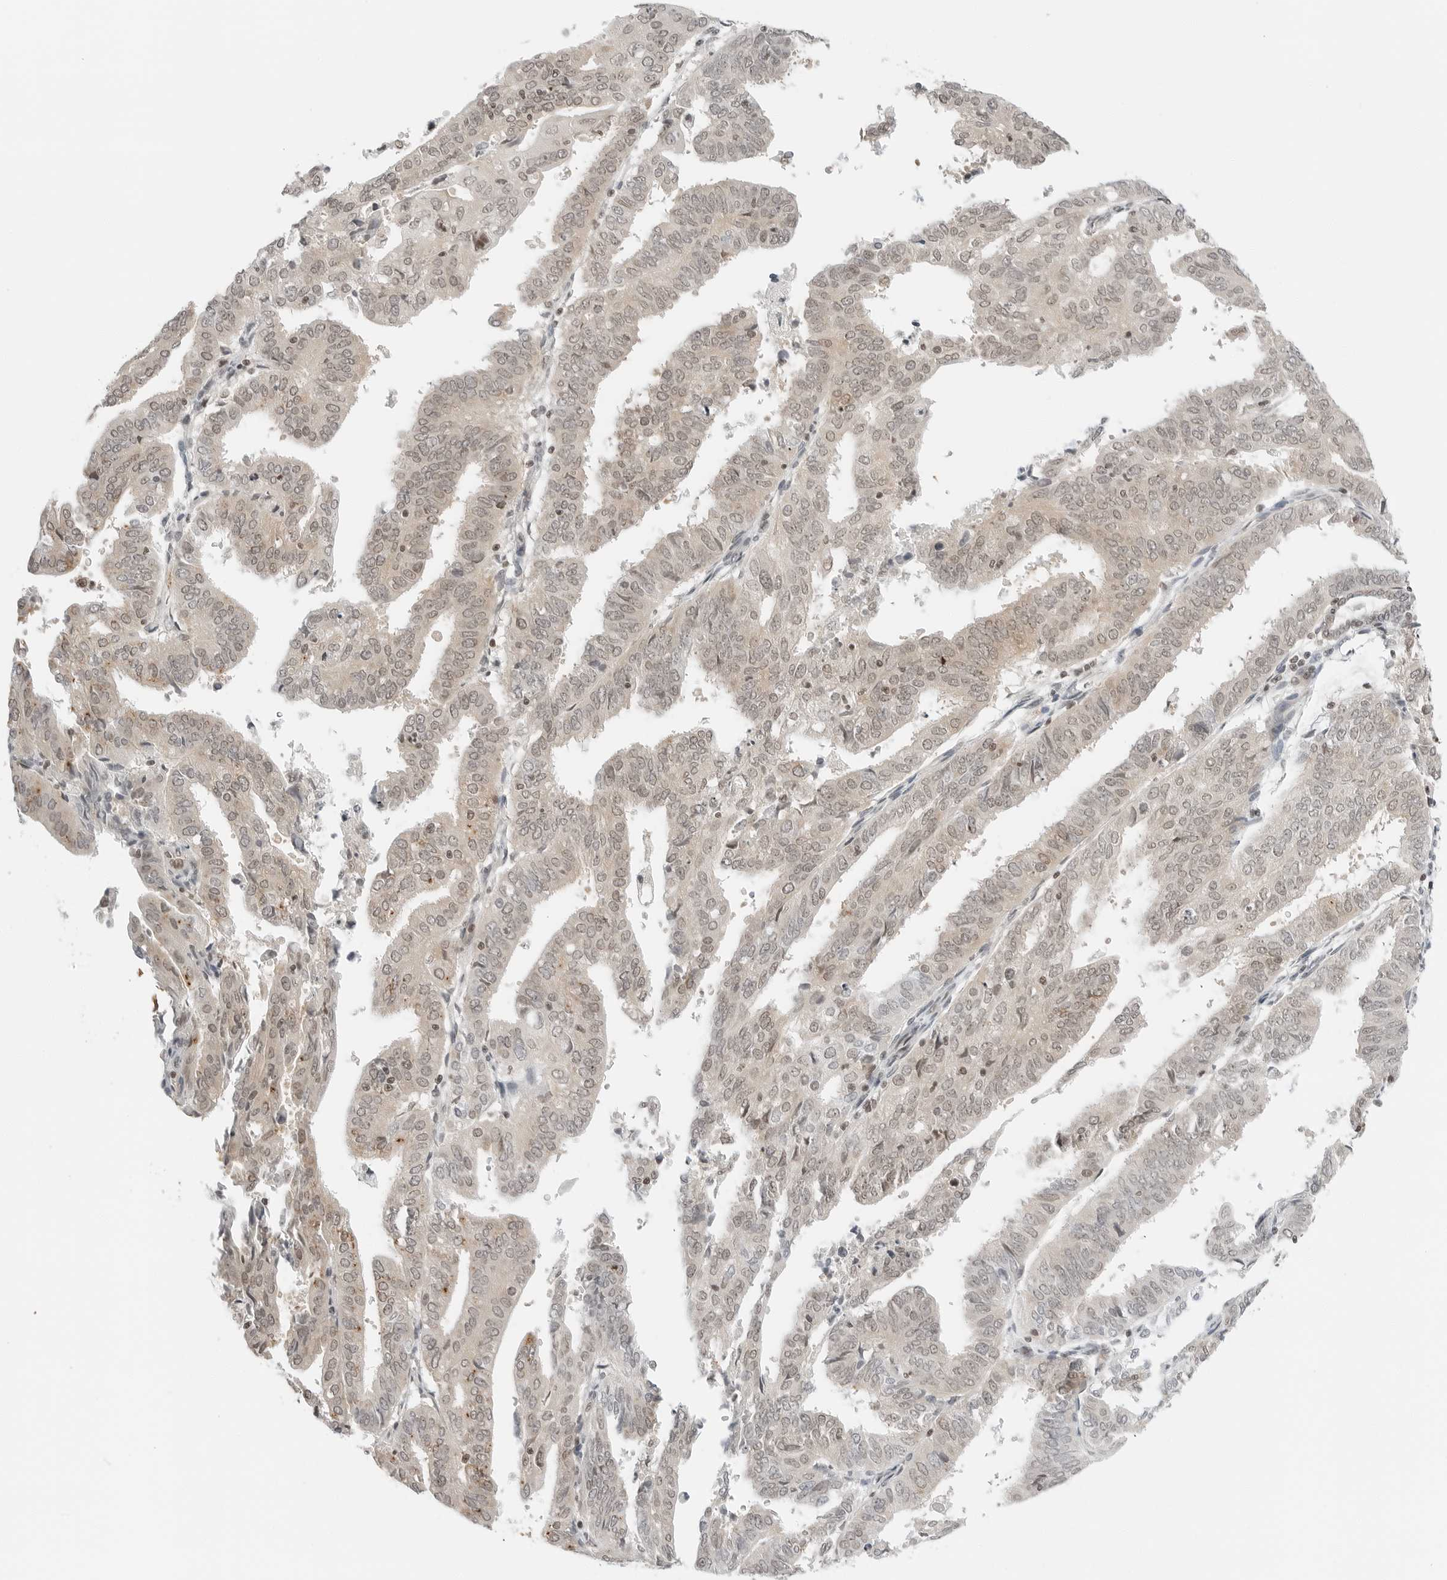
{"staining": {"intensity": "weak", "quantity": ">75%", "location": "nuclear"}, "tissue": "endometrial cancer", "cell_type": "Tumor cells", "image_type": "cancer", "snomed": [{"axis": "morphology", "description": "Adenocarcinoma, NOS"}, {"axis": "topography", "description": "Uterus"}], "caption": "Endometrial adenocarcinoma stained with a brown dye exhibits weak nuclear positive positivity in about >75% of tumor cells.", "gene": "CRTC2", "patient": {"sex": "female", "age": 77}}